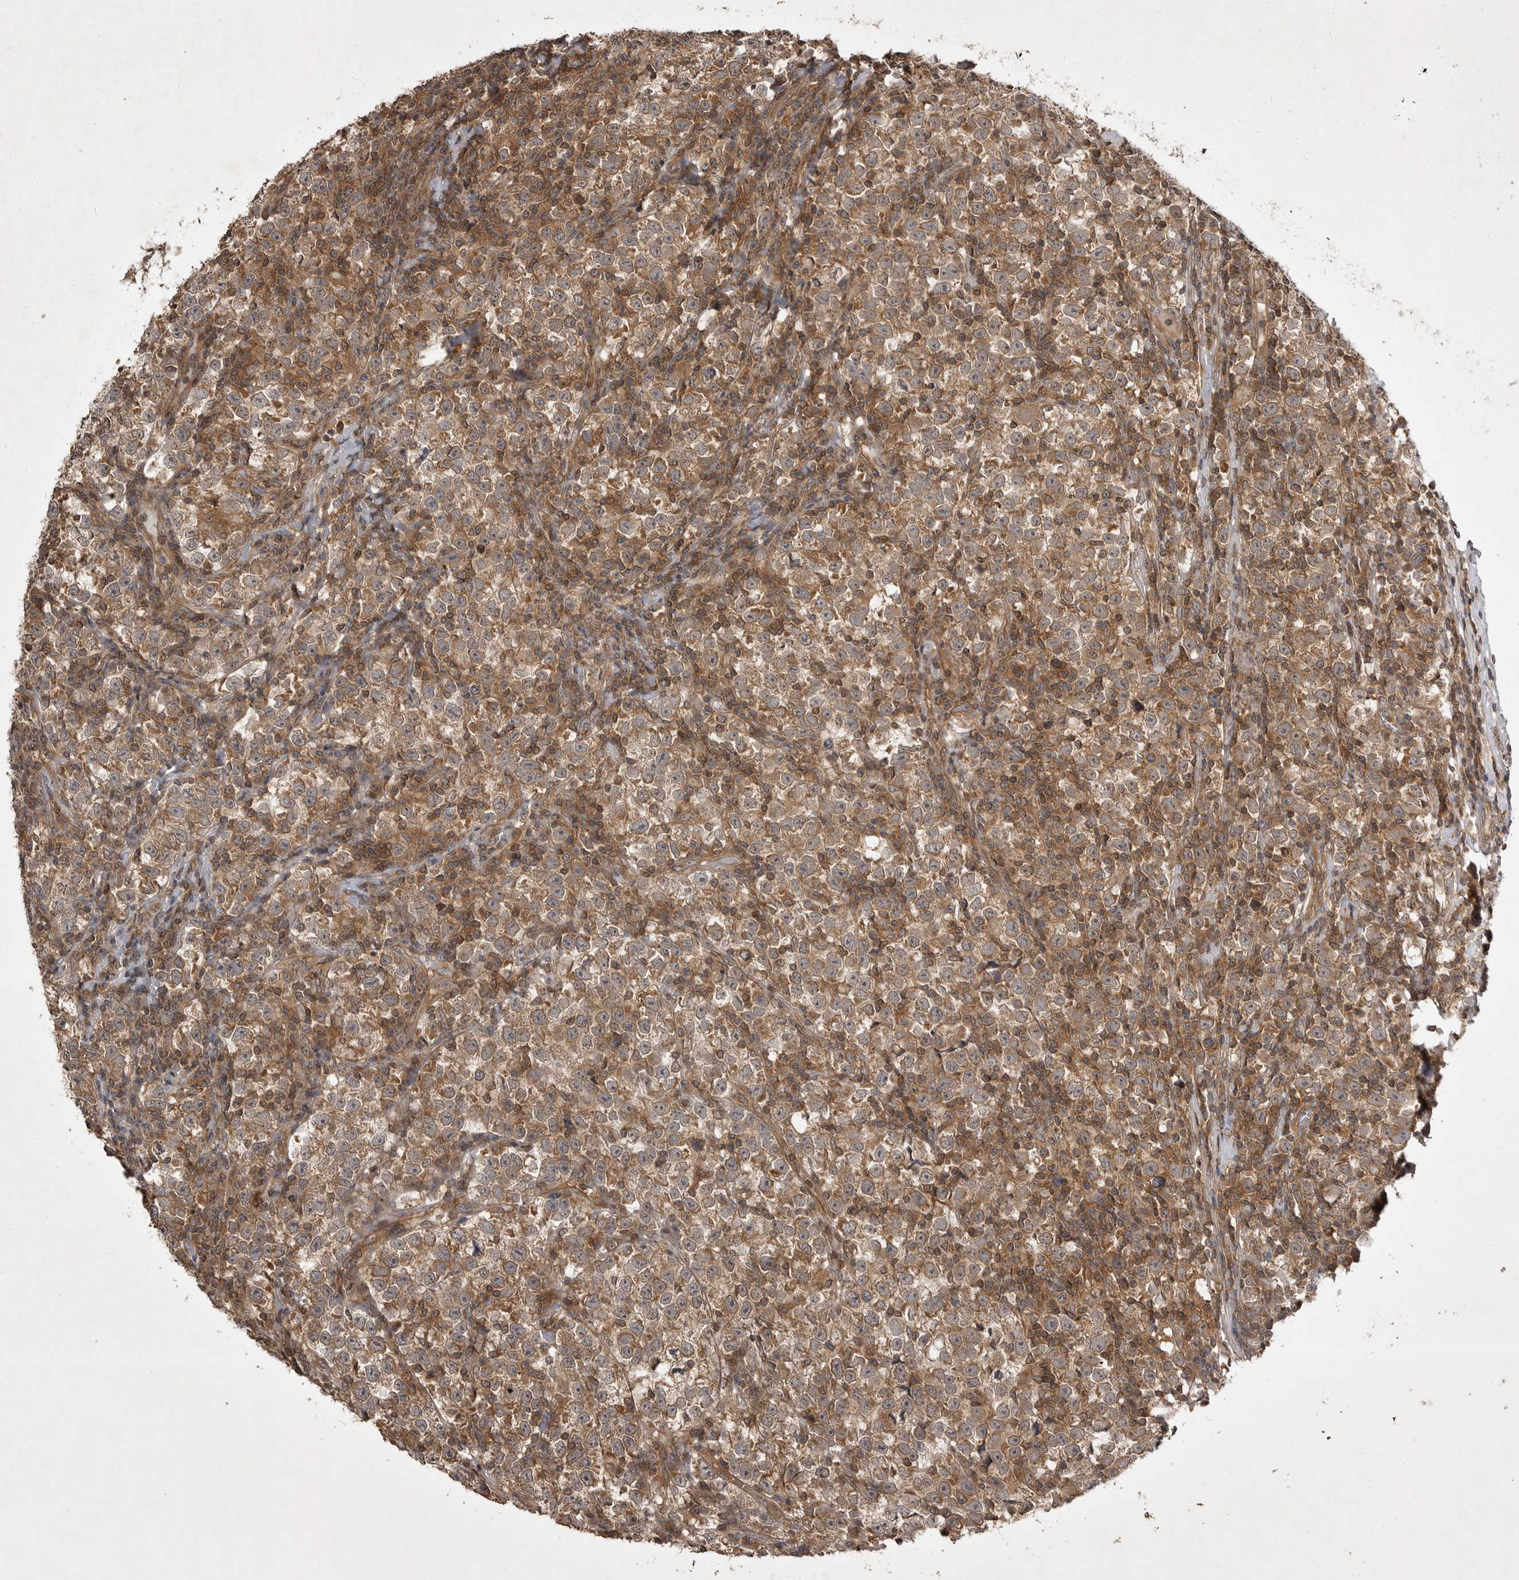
{"staining": {"intensity": "moderate", "quantity": ">75%", "location": "cytoplasmic/membranous"}, "tissue": "testis cancer", "cell_type": "Tumor cells", "image_type": "cancer", "snomed": [{"axis": "morphology", "description": "Normal tissue, NOS"}, {"axis": "morphology", "description": "Seminoma, NOS"}, {"axis": "topography", "description": "Testis"}], "caption": "Protein staining of testis cancer (seminoma) tissue displays moderate cytoplasmic/membranous expression in about >75% of tumor cells.", "gene": "STK24", "patient": {"sex": "male", "age": 43}}